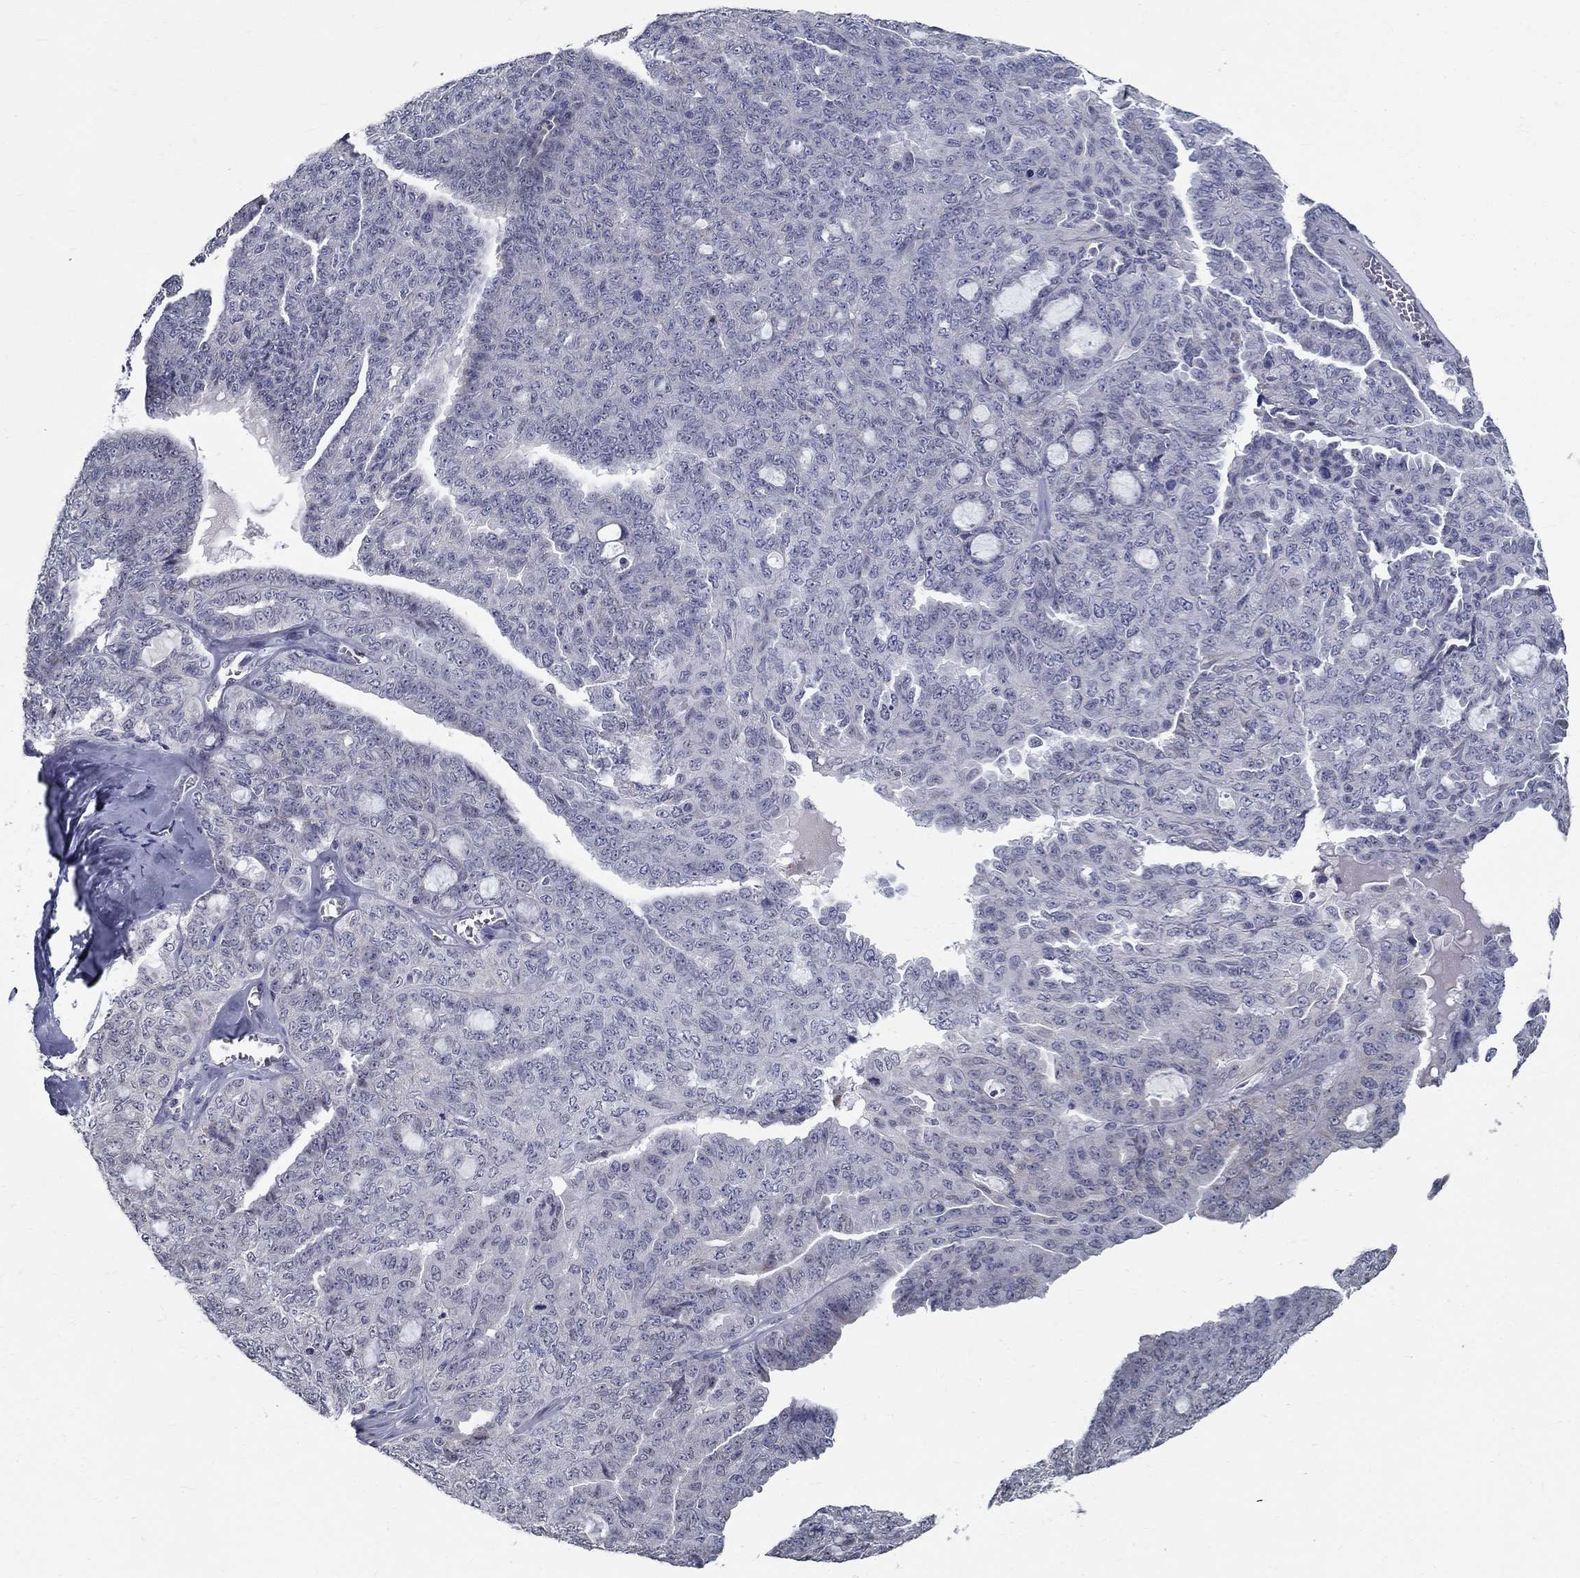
{"staining": {"intensity": "negative", "quantity": "none", "location": "none"}, "tissue": "ovarian cancer", "cell_type": "Tumor cells", "image_type": "cancer", "snomed": [{"axis": "morphology", "description": "Cystadenocarcinoma, serous, NOS"}, {"axis": "topography", "description": "Ovary"}], "caption": "This photomicrograph is of ovarian serous cystadenocarcinoma stained with immunohistochemistry (IHC) to label a protein in brown with the nuclei are counter-stained blue. There is no positivity in tumor cells. Nuclei are stained in blue.", "gene": "GUCA1A", "patient": {"sex": "female", "age": 71}}